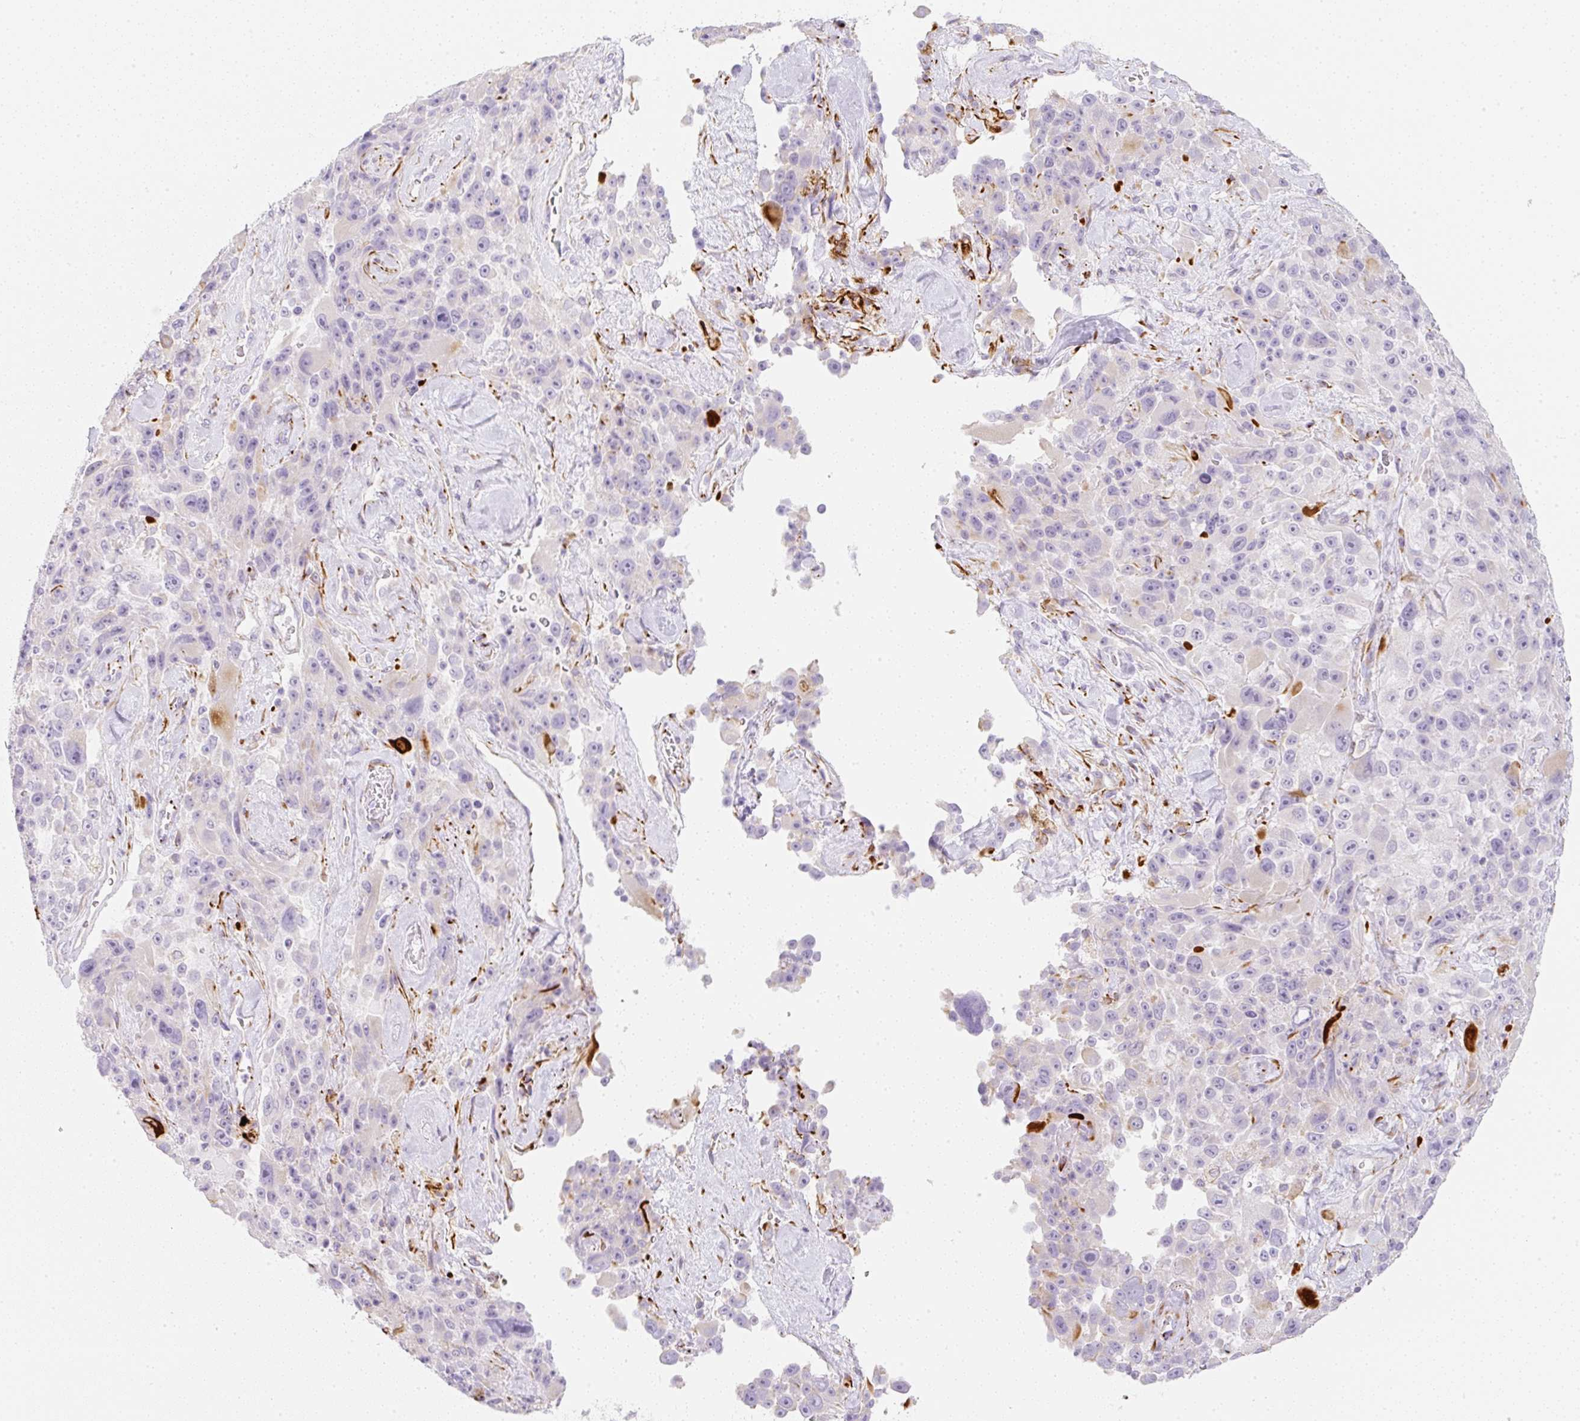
{"staining": {"intensity": "weak", "quantity": "<25%", "location": "cytoplasmic/membranous"}, "tissue": "melanoma", "cell_type": "Tumor cells", "image_type": "cancer", "snomed": [{"axis": "morphology", "description": "Malignant melanoma, Metastatic site"}, {"axis": "topography", "description": "Lymph node"}], "caption": "Immunohistochemistry (IHC) histopathology image of malignant melanoma (metastatic site) stained for a protein (brown), which demonstrates no positivity in tumor cells.", "gene": "ZNF689", "patient": {"sex": "male", "age": 62}}